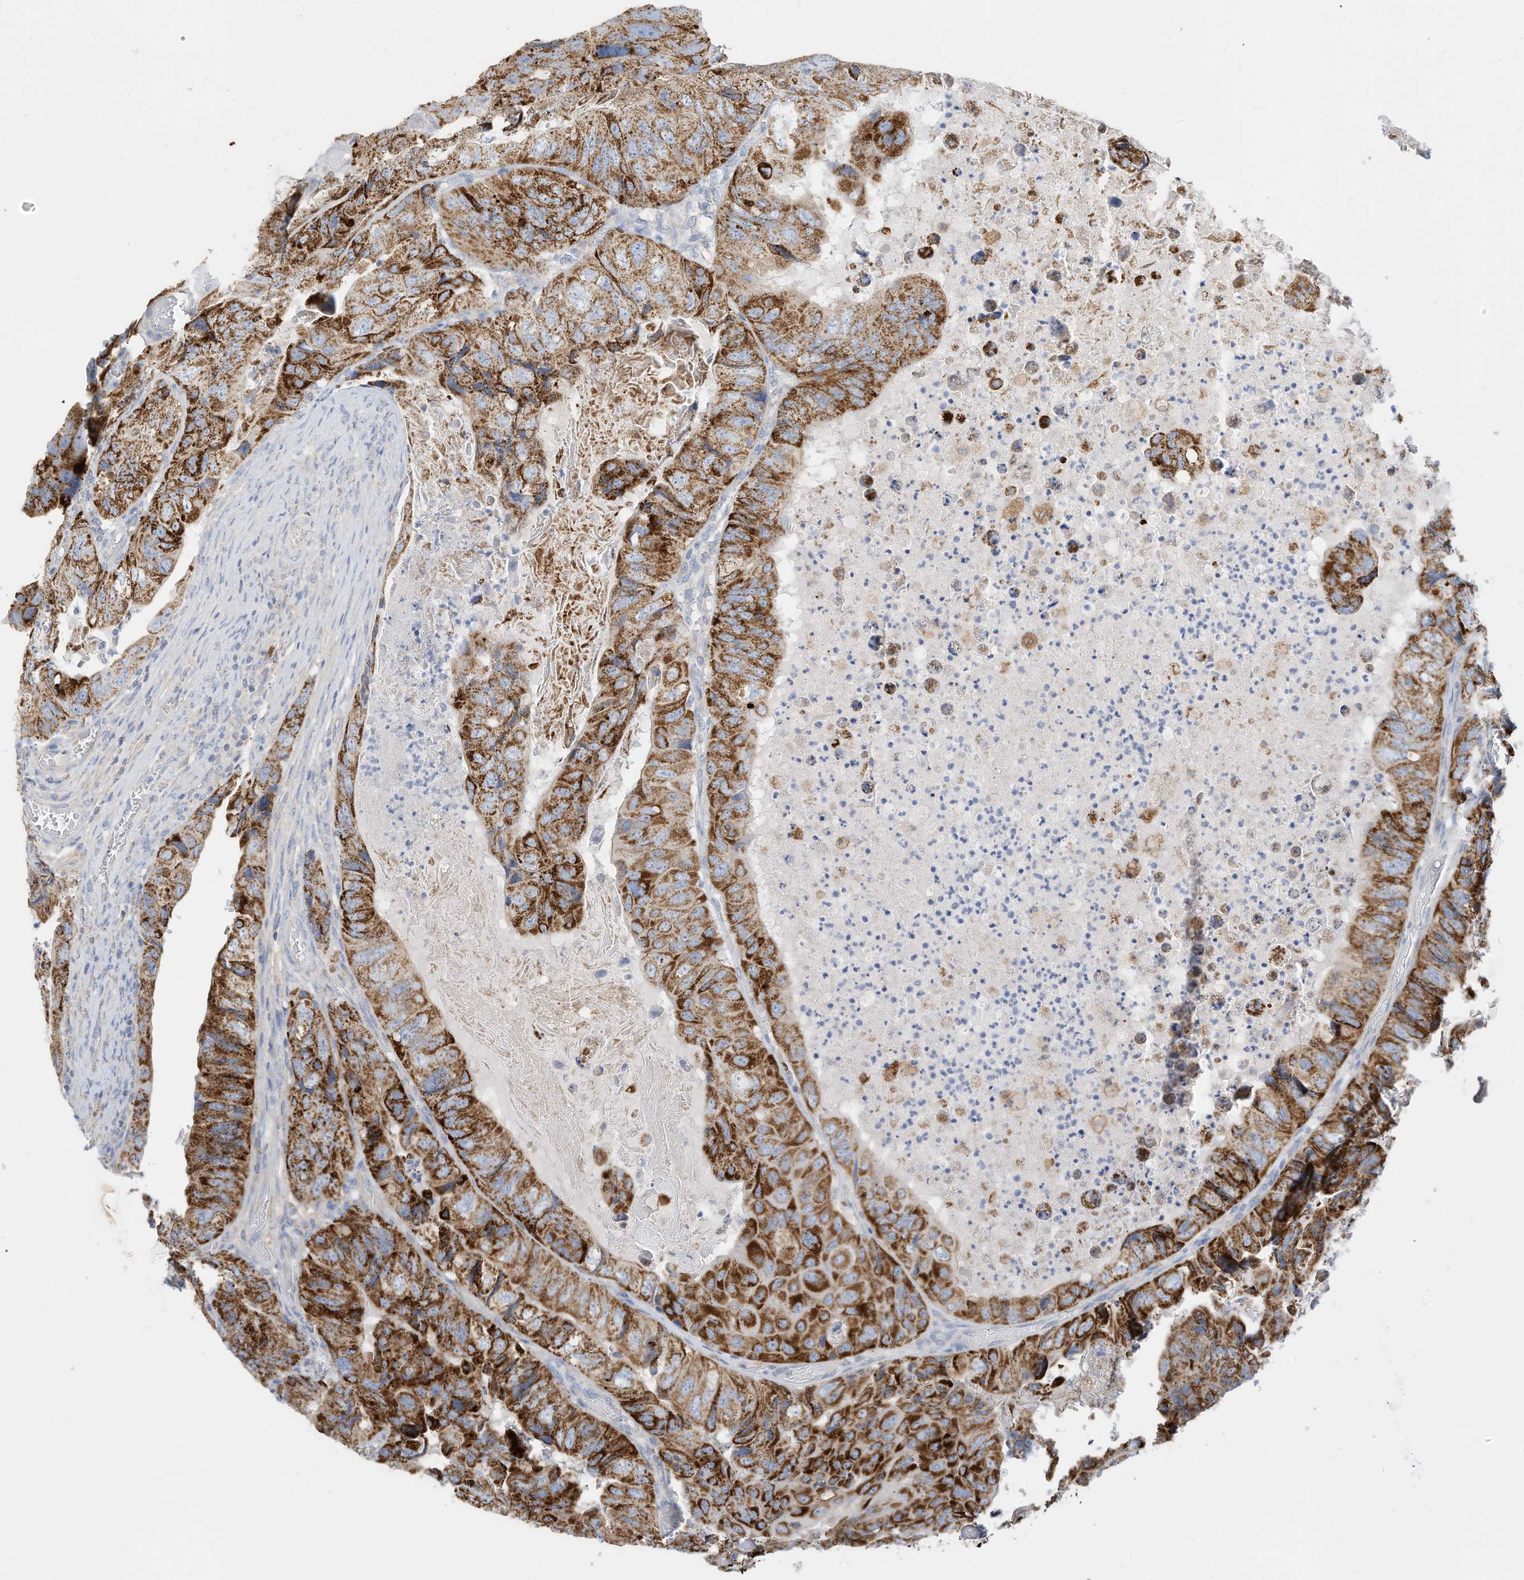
{"staining": {"intensity": "strong", "quantity": ">75%", "location": "cytoplasmic/membranous"}, "tissue": "colorectal cancer", "cell_type": "Tumor cells", "image_type": "cancer", "snomed": [{"axis": "morphology", "description": "Adenocarcinoma, NOS"}, {"axis": "topography", "description": "Rectum"}], "caption": "Protein staining demonstrates strong cytoplasmic/membranous staining in approximately >75% of tumor cells in colorectal adenocarcinoma.", "gene": "RHOH", "patient": {"sex": "male", "age": 63}}